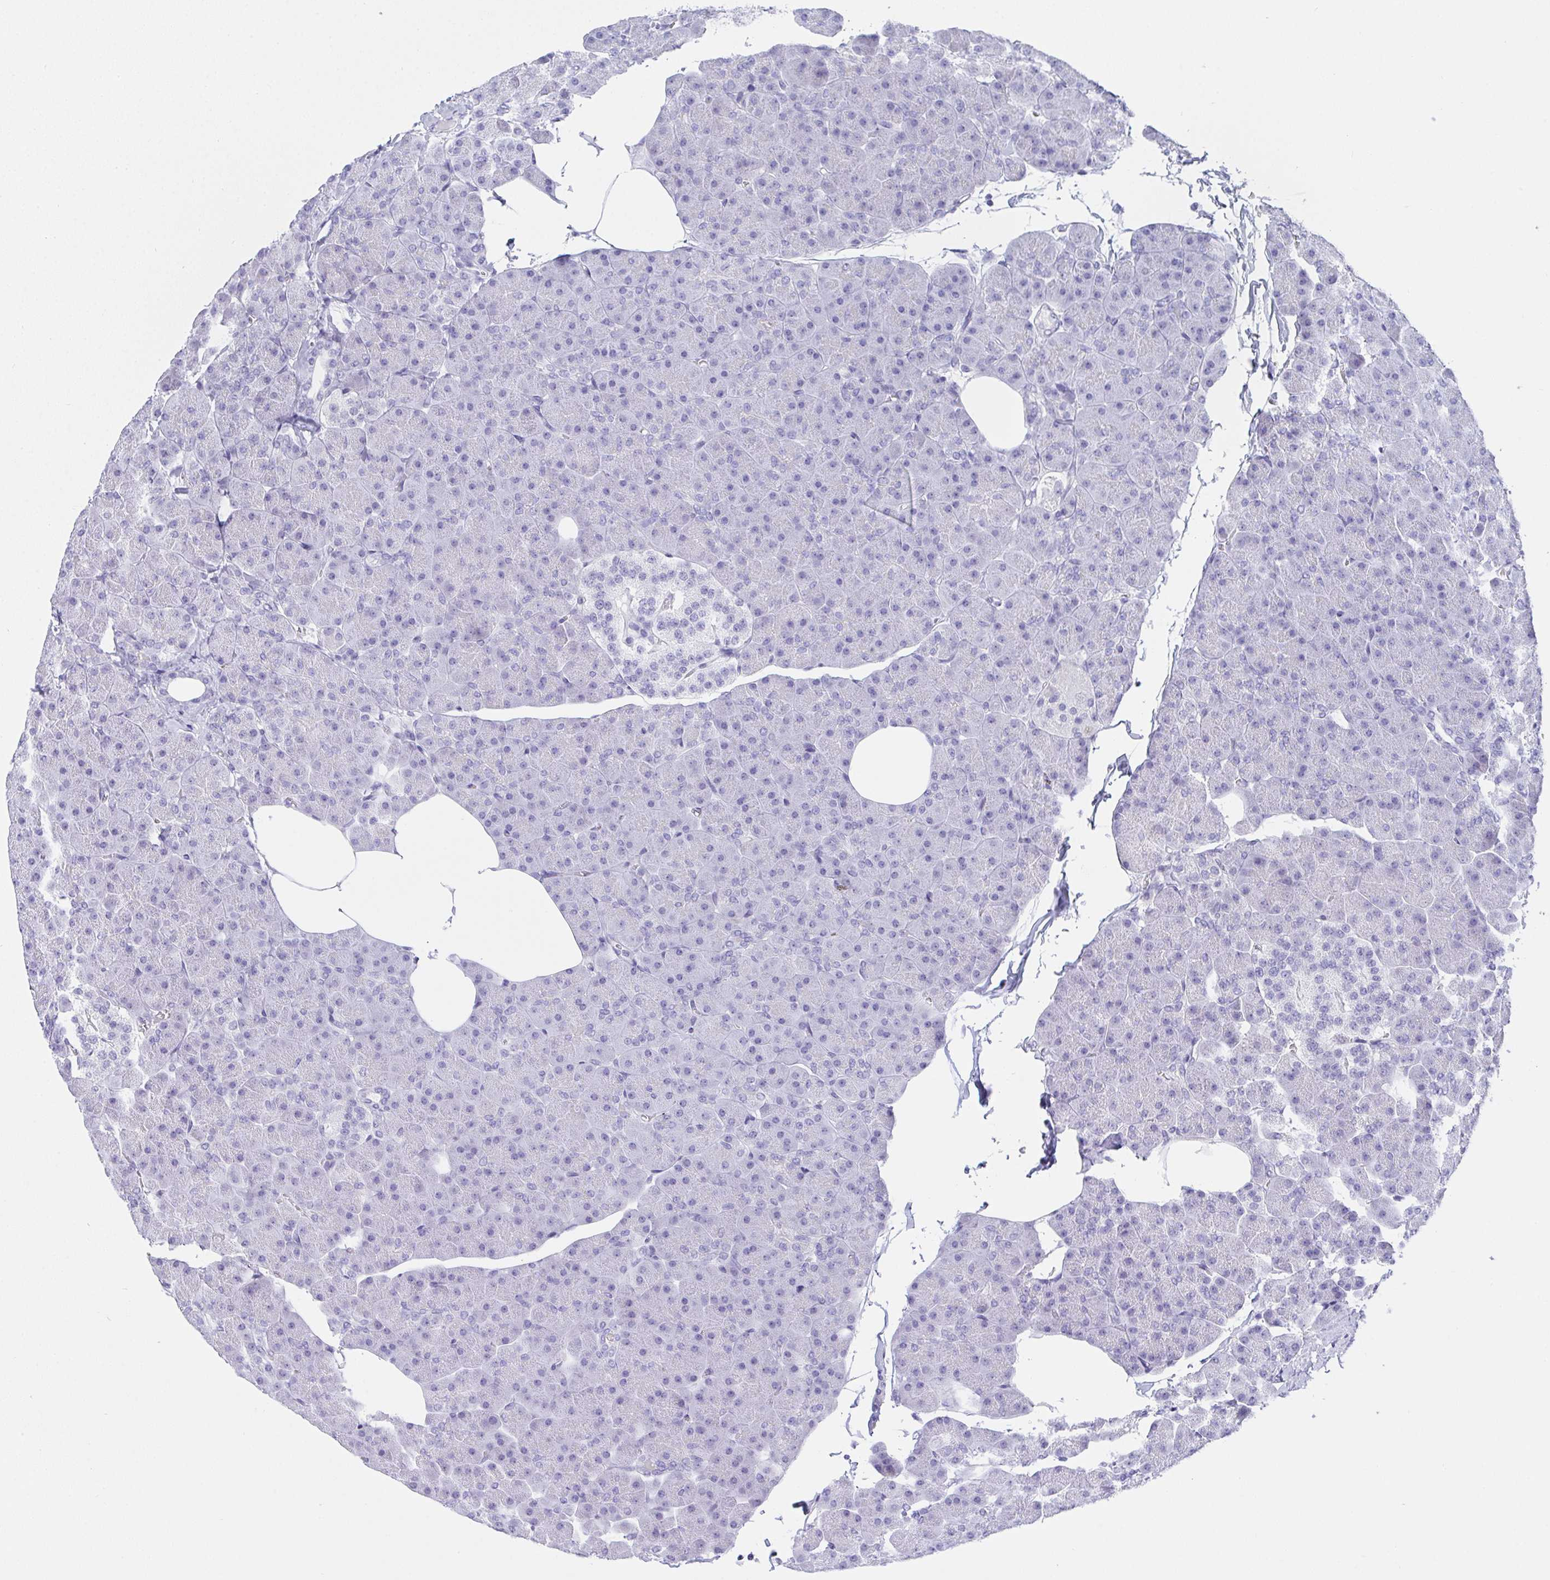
{"staining": {"intensity": "negative", "quantity": "none", "location": "none"}, "tissue": "pancreas", "cell_type": "Exocrine glandular cells", "image_type": "normal", "snomed": [{"axis": "morphology", "description": "Normal tissue, NOS"}, {"axis": "topography", "description": "Pancreas"}], "caption": "DAB (3,3'-diaminobenzidine) immunohistochemical staining of unremarkable human pancreas displays no significant positivity in exocrine glandular cells. The staining was performed using DAB (3,3'-diaminobenzidine) to visualize the protein expression in brown, while the nuclei were stained in blue with hematoxylin (Magnification: 20x).", "gene": "KMT2E", "patient": {"sex": "male", "age": 35}}